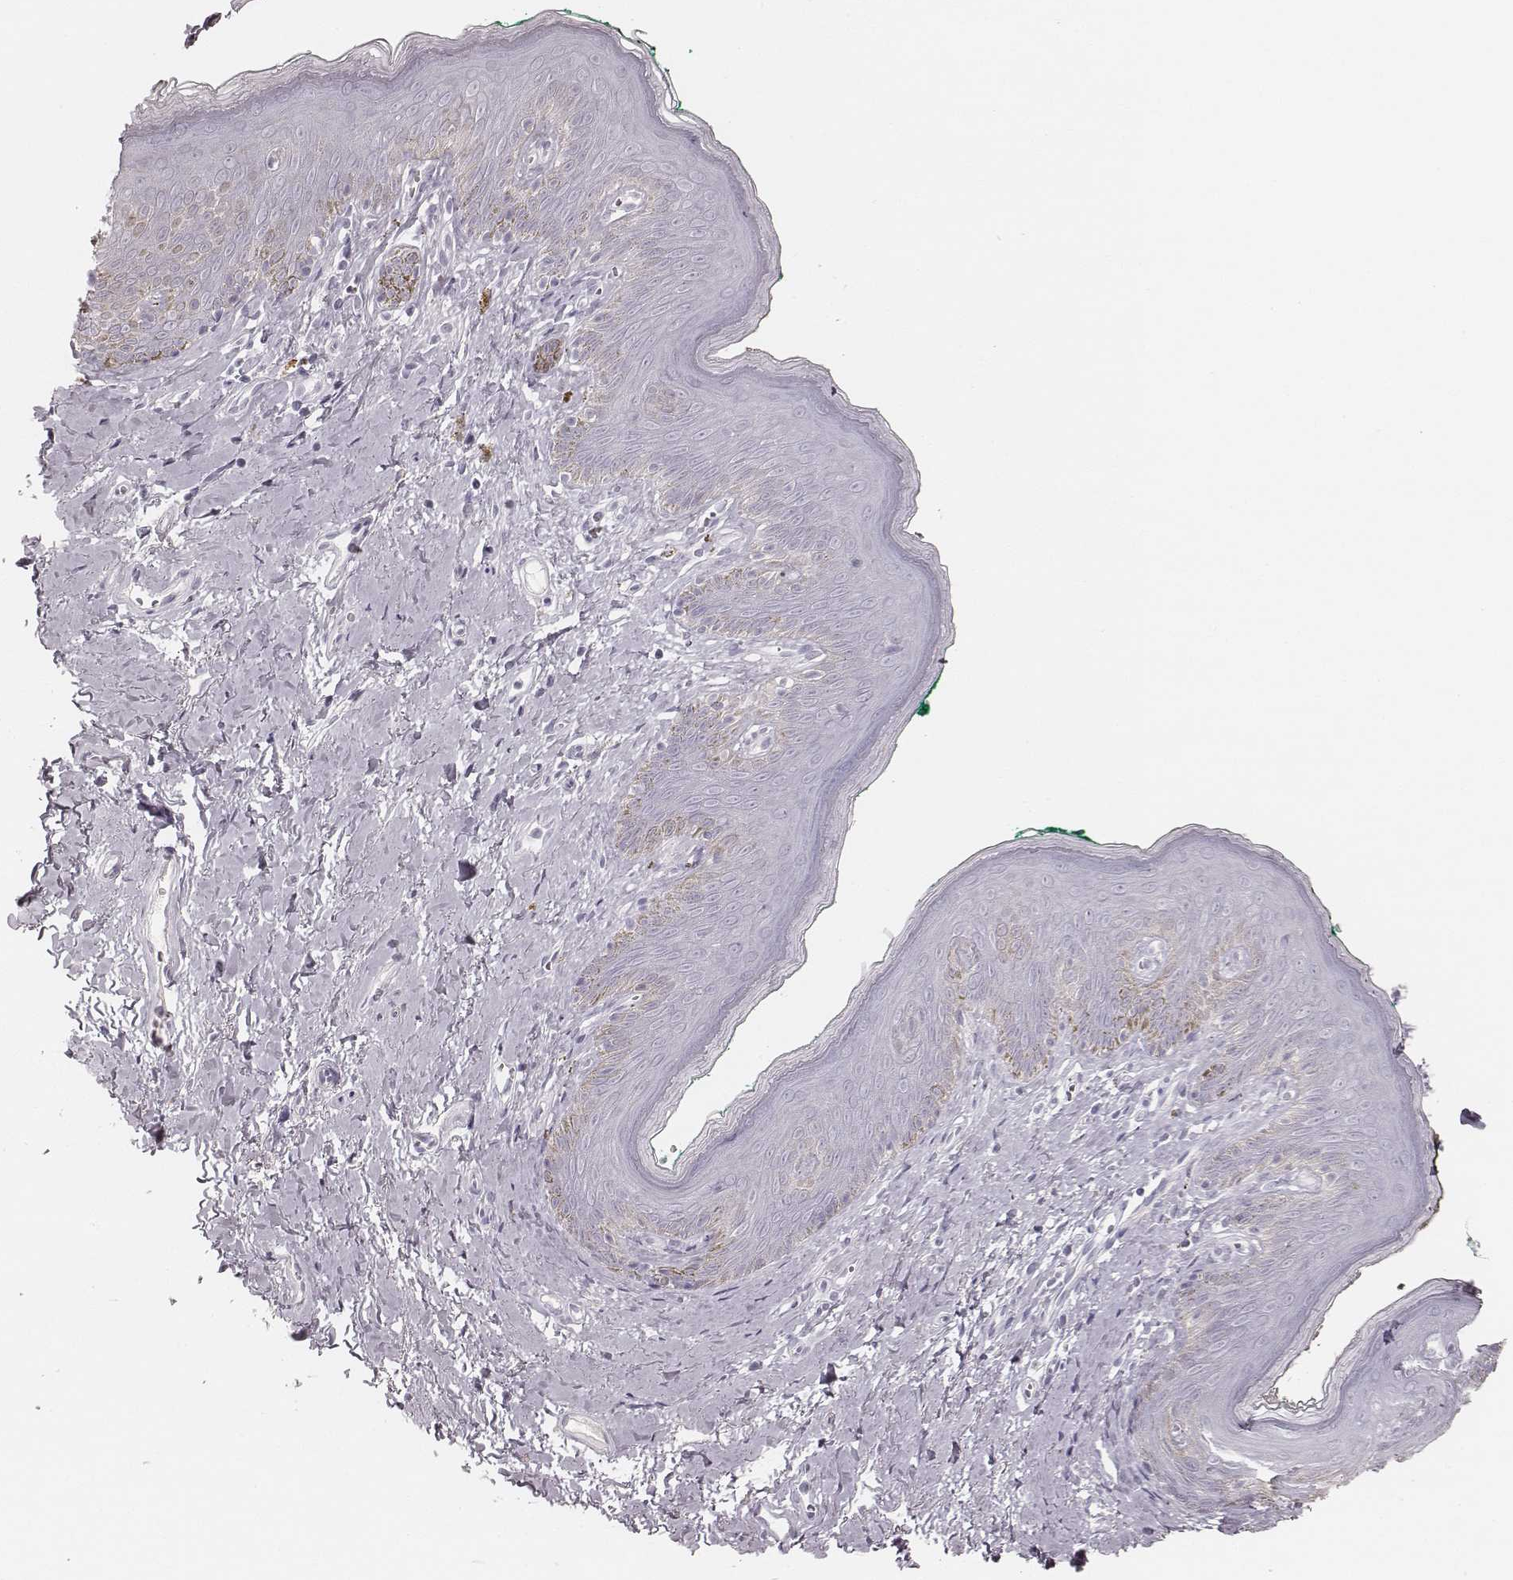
{"staining": {"intensity": "negative", "quantity": "none", "location": "none"}, "tissue": "skin", "cell_type": "Epidermal cells", "image_type": "normal", "snomed": [{"axis": "morphology", "description": "Normal tissue, NOS"}, {"axis": "topography", "description": "Vulva"}], "caption": "DAB (3,3'-diaminobenzidine) immunohistochemical staining of unremarkable skin shows no significant expression in epidermal cells. Nuclei are stained in blue.", "gene": "KRT82", "patient": {"sex": "female", "age": 66}}